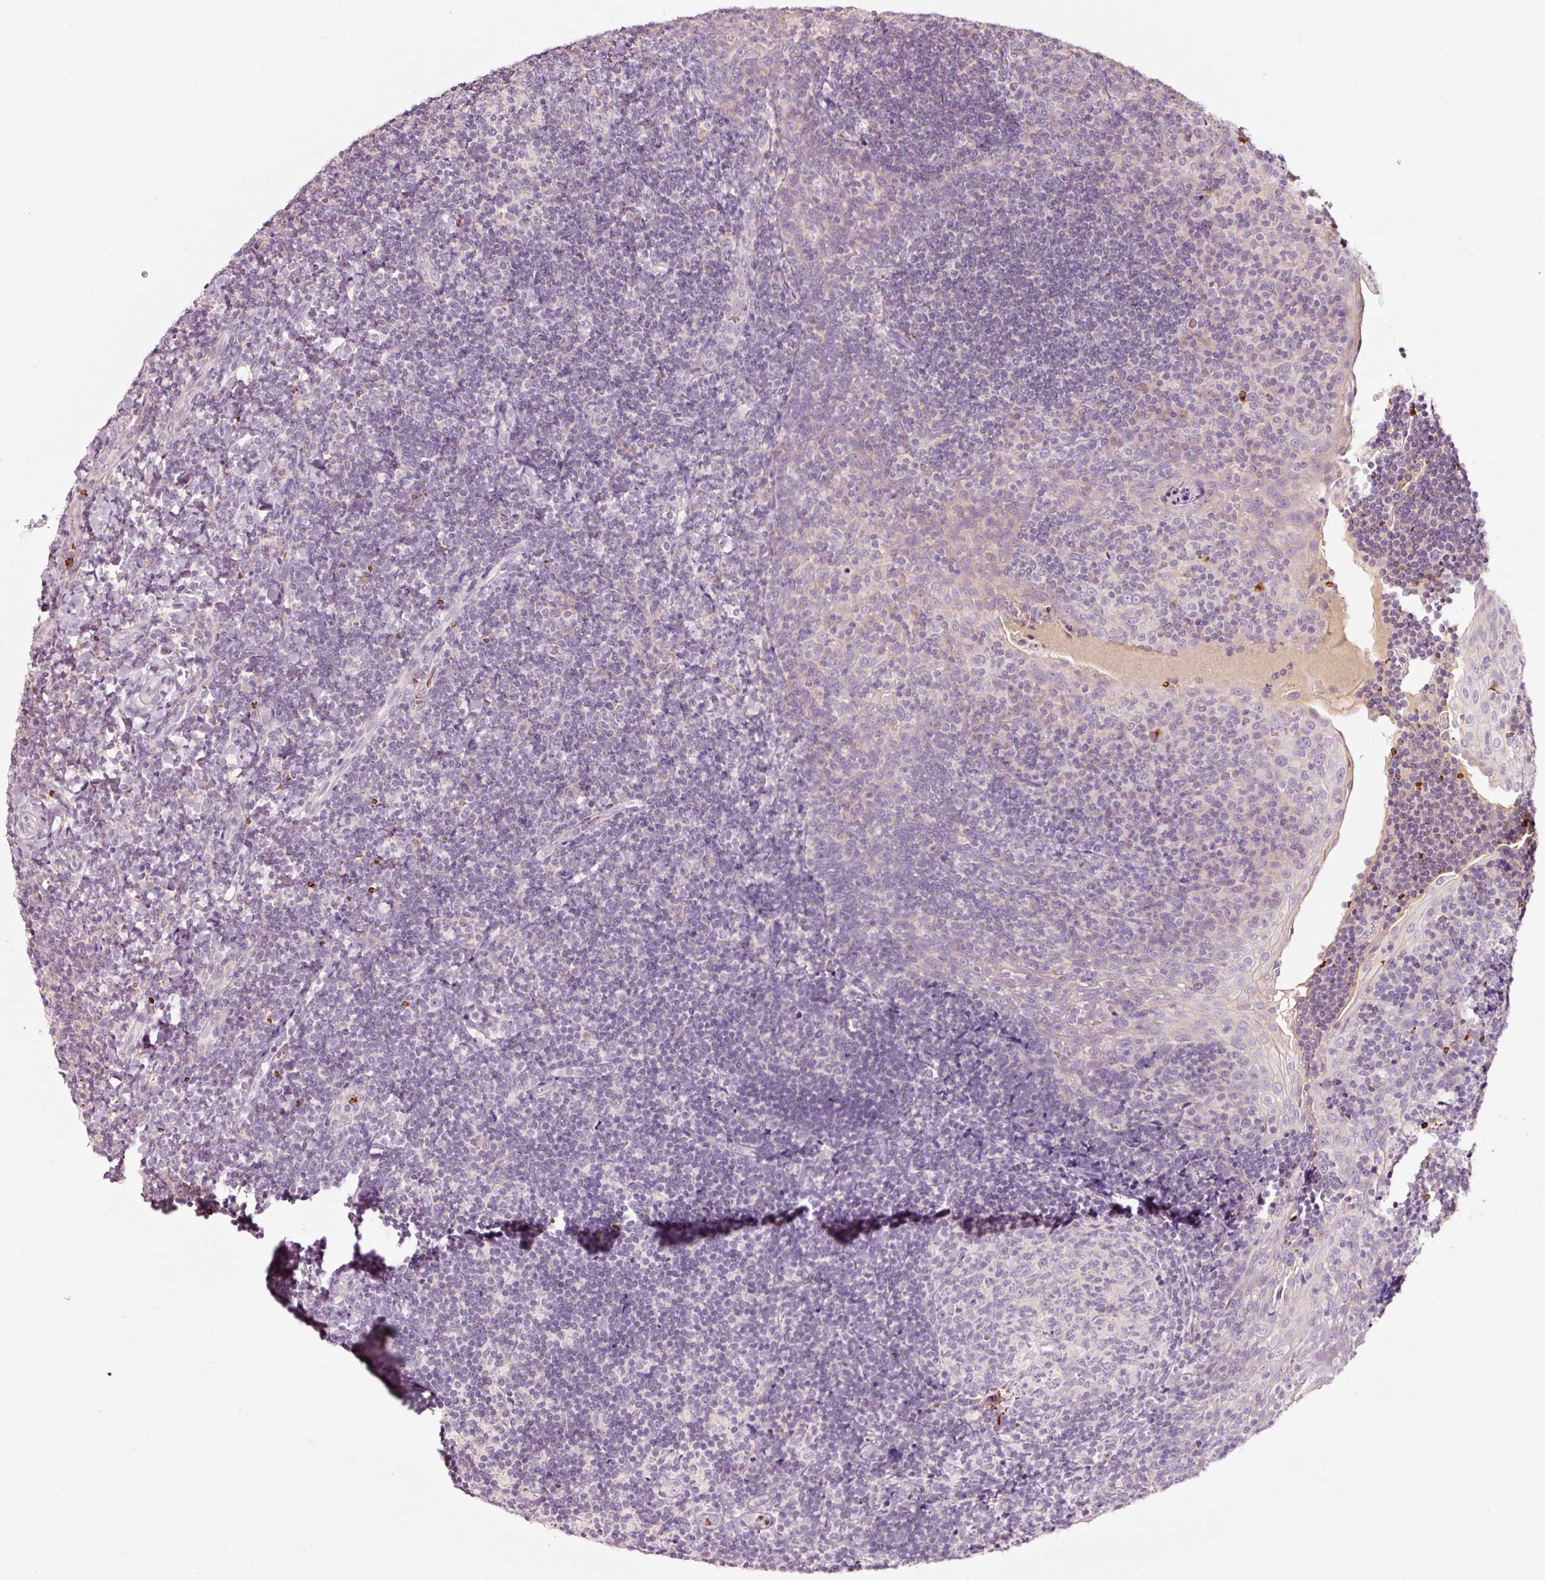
{"staining": {"intensity": "negative", "quantity": "none", "location": "none"}, "tissue": "tonsil", "cell_type": "Germinal center cells", "image_type": "normal", "snomed": [{"axis": "morphology", "description": "Normal tissue, NOS"}, {"axis": "topography", "description": "Tonsil"}], "caption": "Immunohistochemical staining of benign tonsil reveals no significant positivity in germinal center cells.", "gene": "LDHAL6B", "patient": {"sex": "male", "age": 17}}